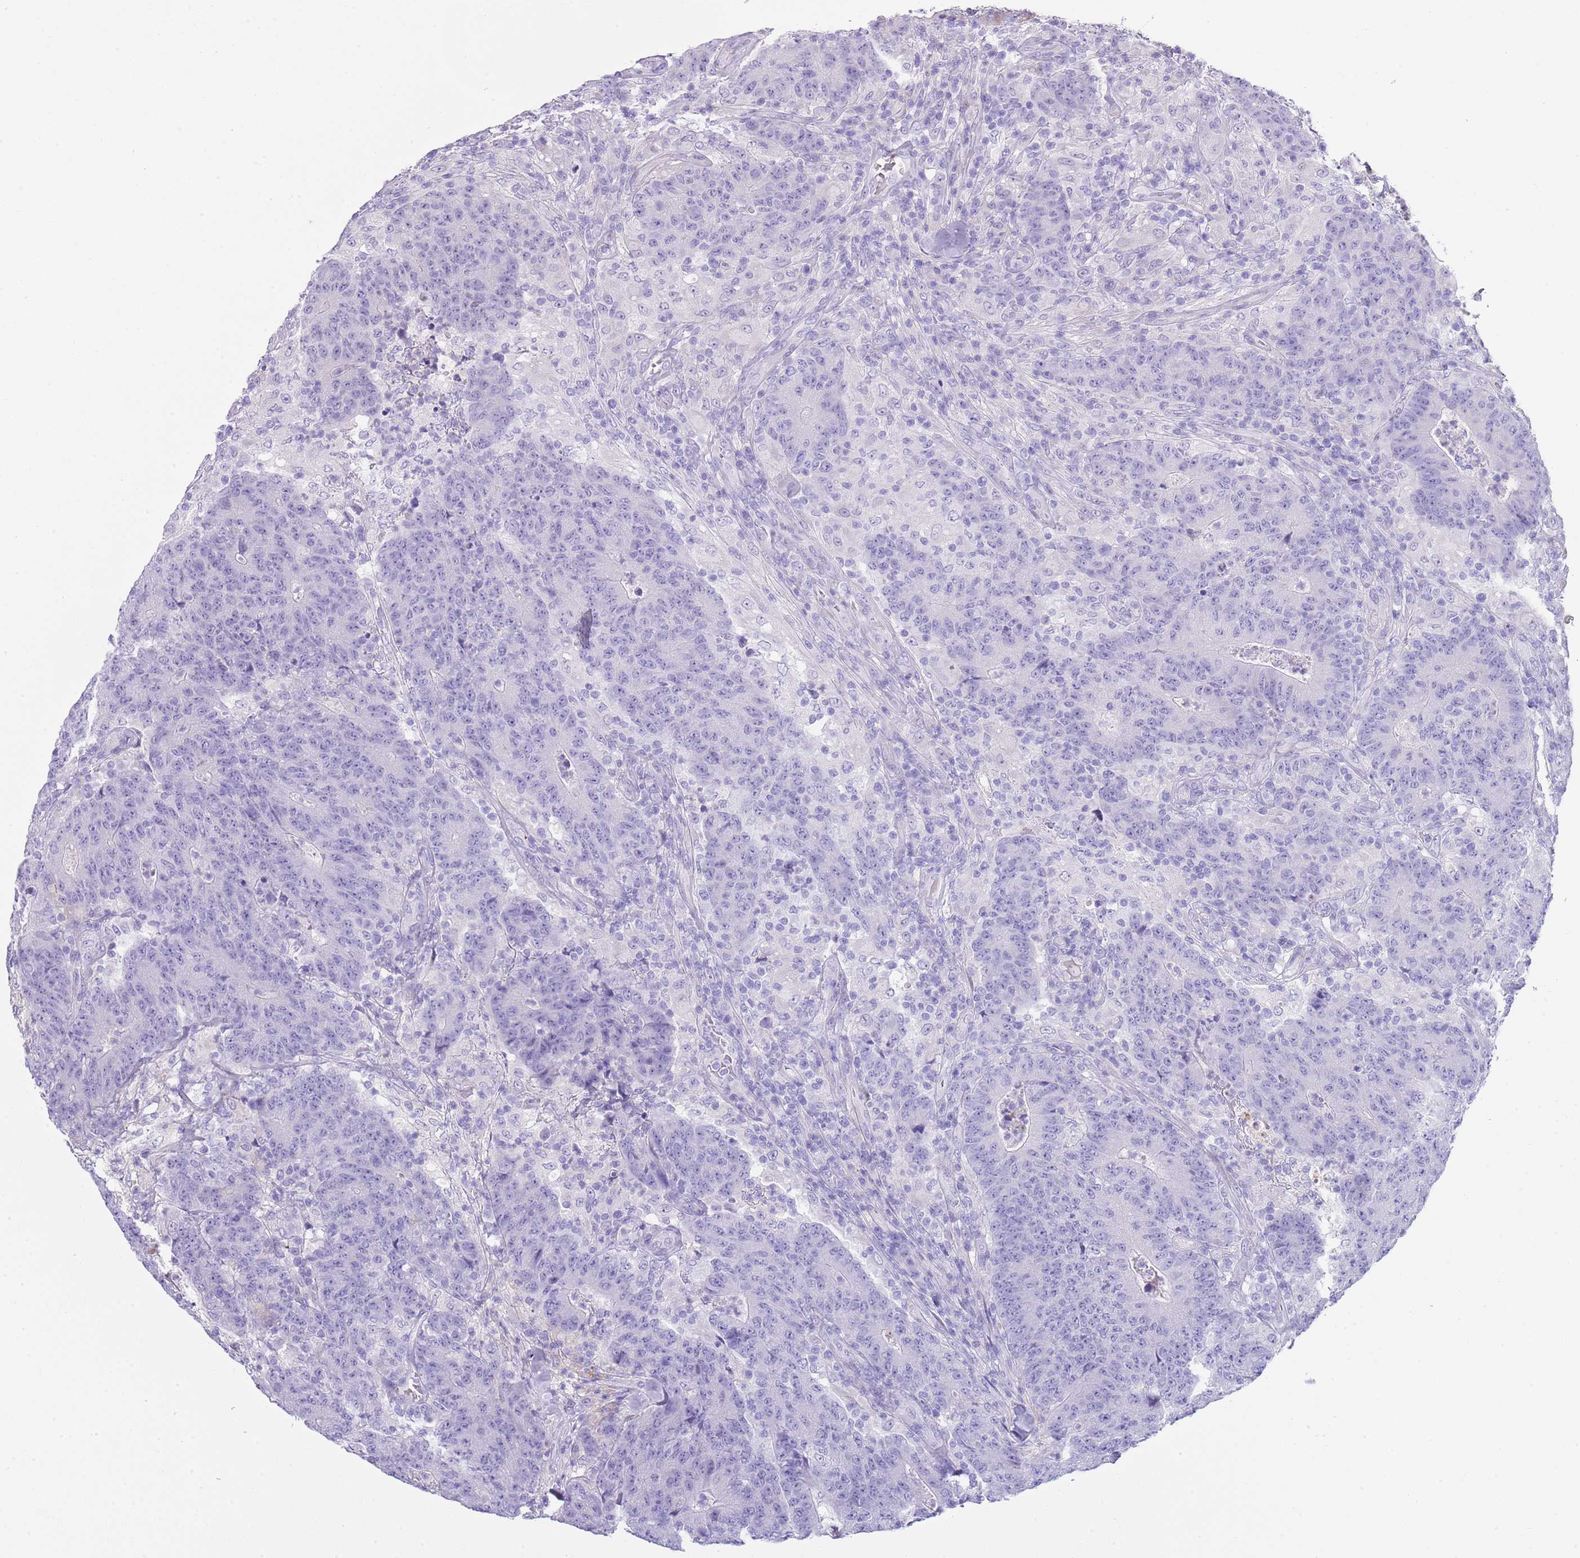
{"staining": {"intensity": "negative", "quantity": "none", "location": "none"}, "tissue": "colorectal cancer", "cell_type": "Tumor cells", "image_type": "cancer", "snomed": [{"axis": "morphology", "description": "Adenocarcinoma, NOS"}, {"axis": "topography", "description": "Colon"}], "caption": "Micrograph shows no protein staining in tumor cells of colorectal adenocarcinoma tissue.", "gene": "ABHD17C", "patient": {"sex": "female", "age": 75}}